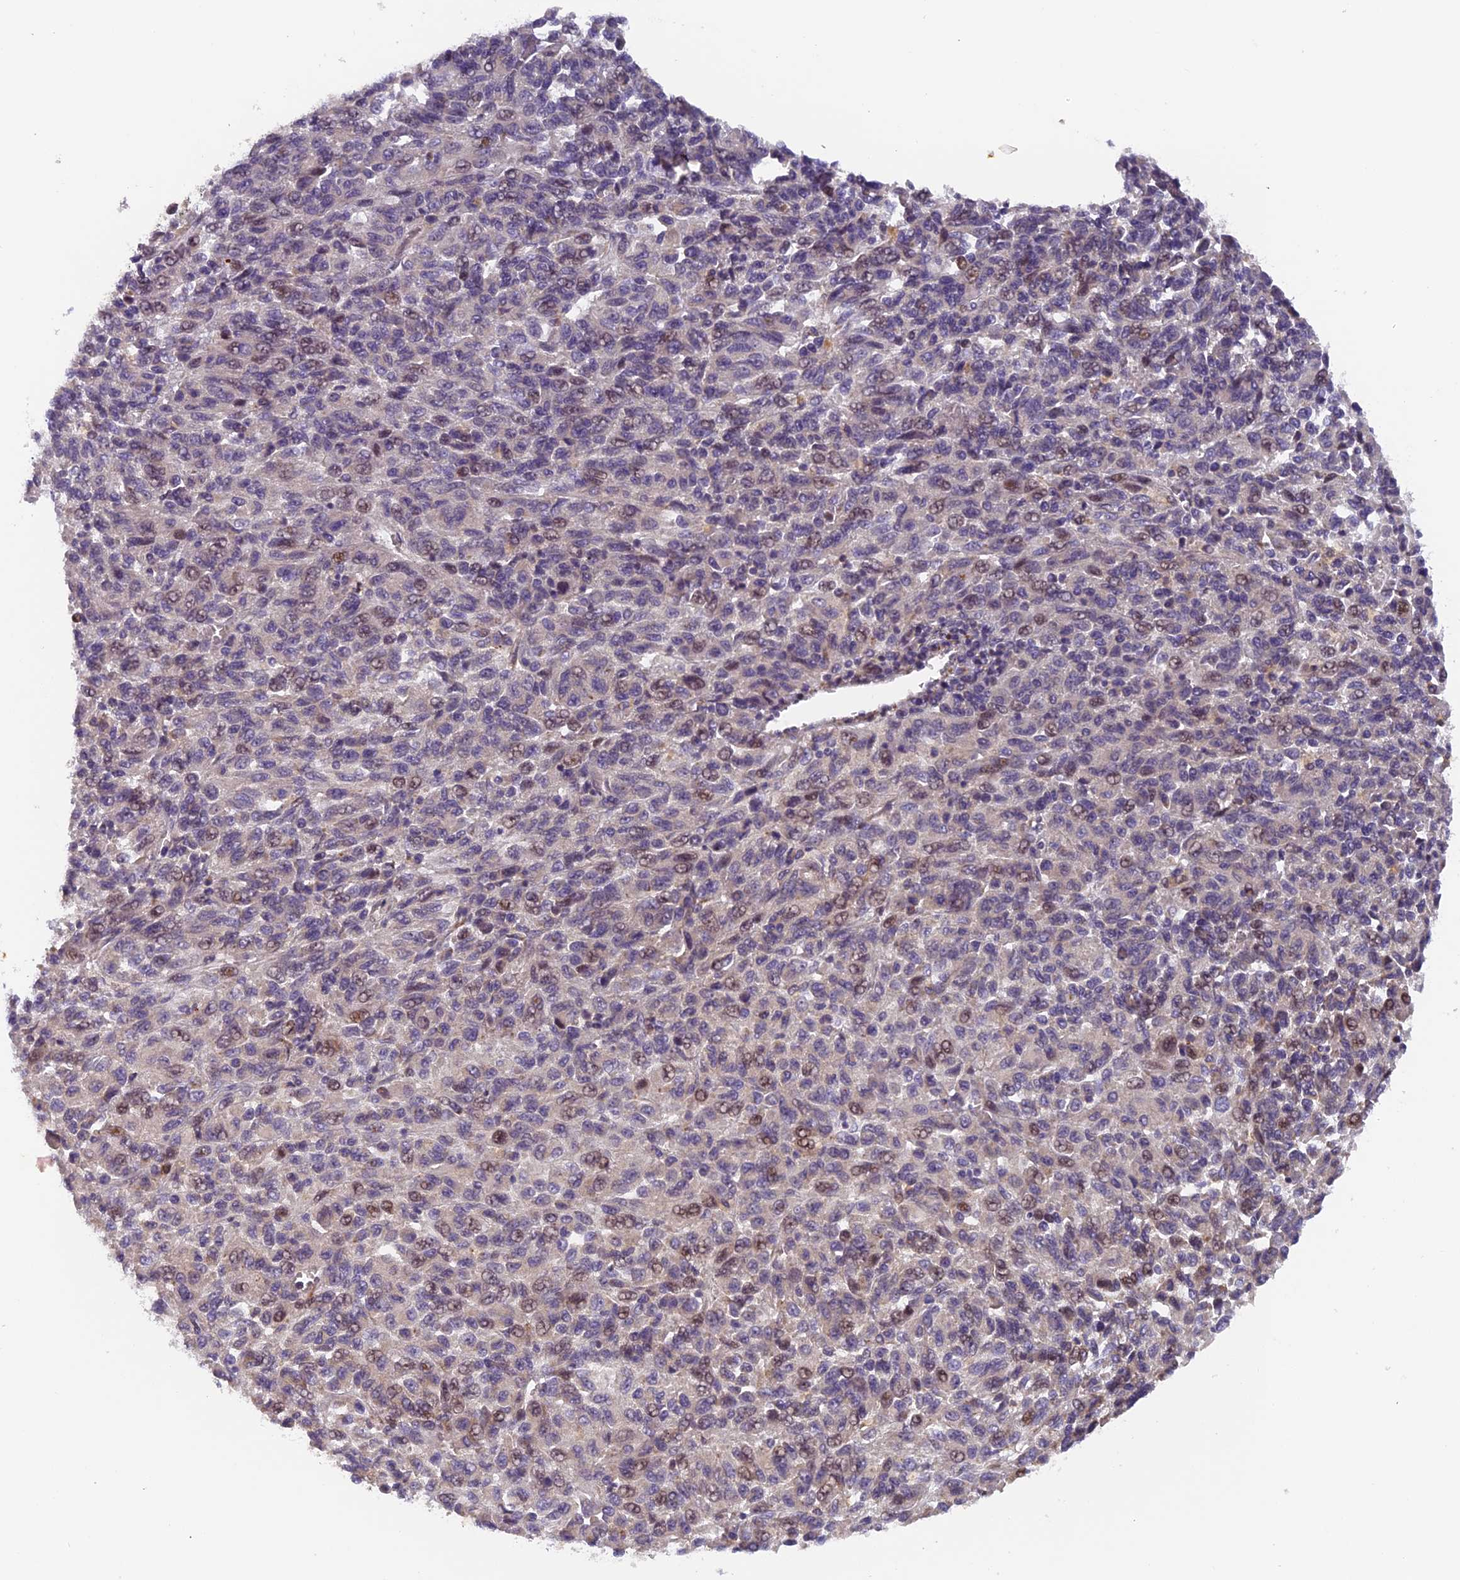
{"staining": {"intensity": "weak", "quantity": "25%-75%", "location": "nuclear"}, "tissue": "melanoma", "cell_type": "Tumor cells", "image_type": "cancer", "snomed": [{"axis": "morphology", "description": "Malignant melanoma, Metastatic site"}, {"axis": "topography", "description": "Lung"}], "caption": "High-magnification brightfield microscopy of malignant melanoma (metastatic site) stained with DAB (3,3'-diaminobenzidine) (brown) and counterstained with hematoxylin (blue). tumor cells exhibit weak nuclear staining is present in about25%-75% of cells. (IHC, brightfield microscopy, high magnification).", "gene": "RAB28", "patient": {"sex": "male", "age": 64}}